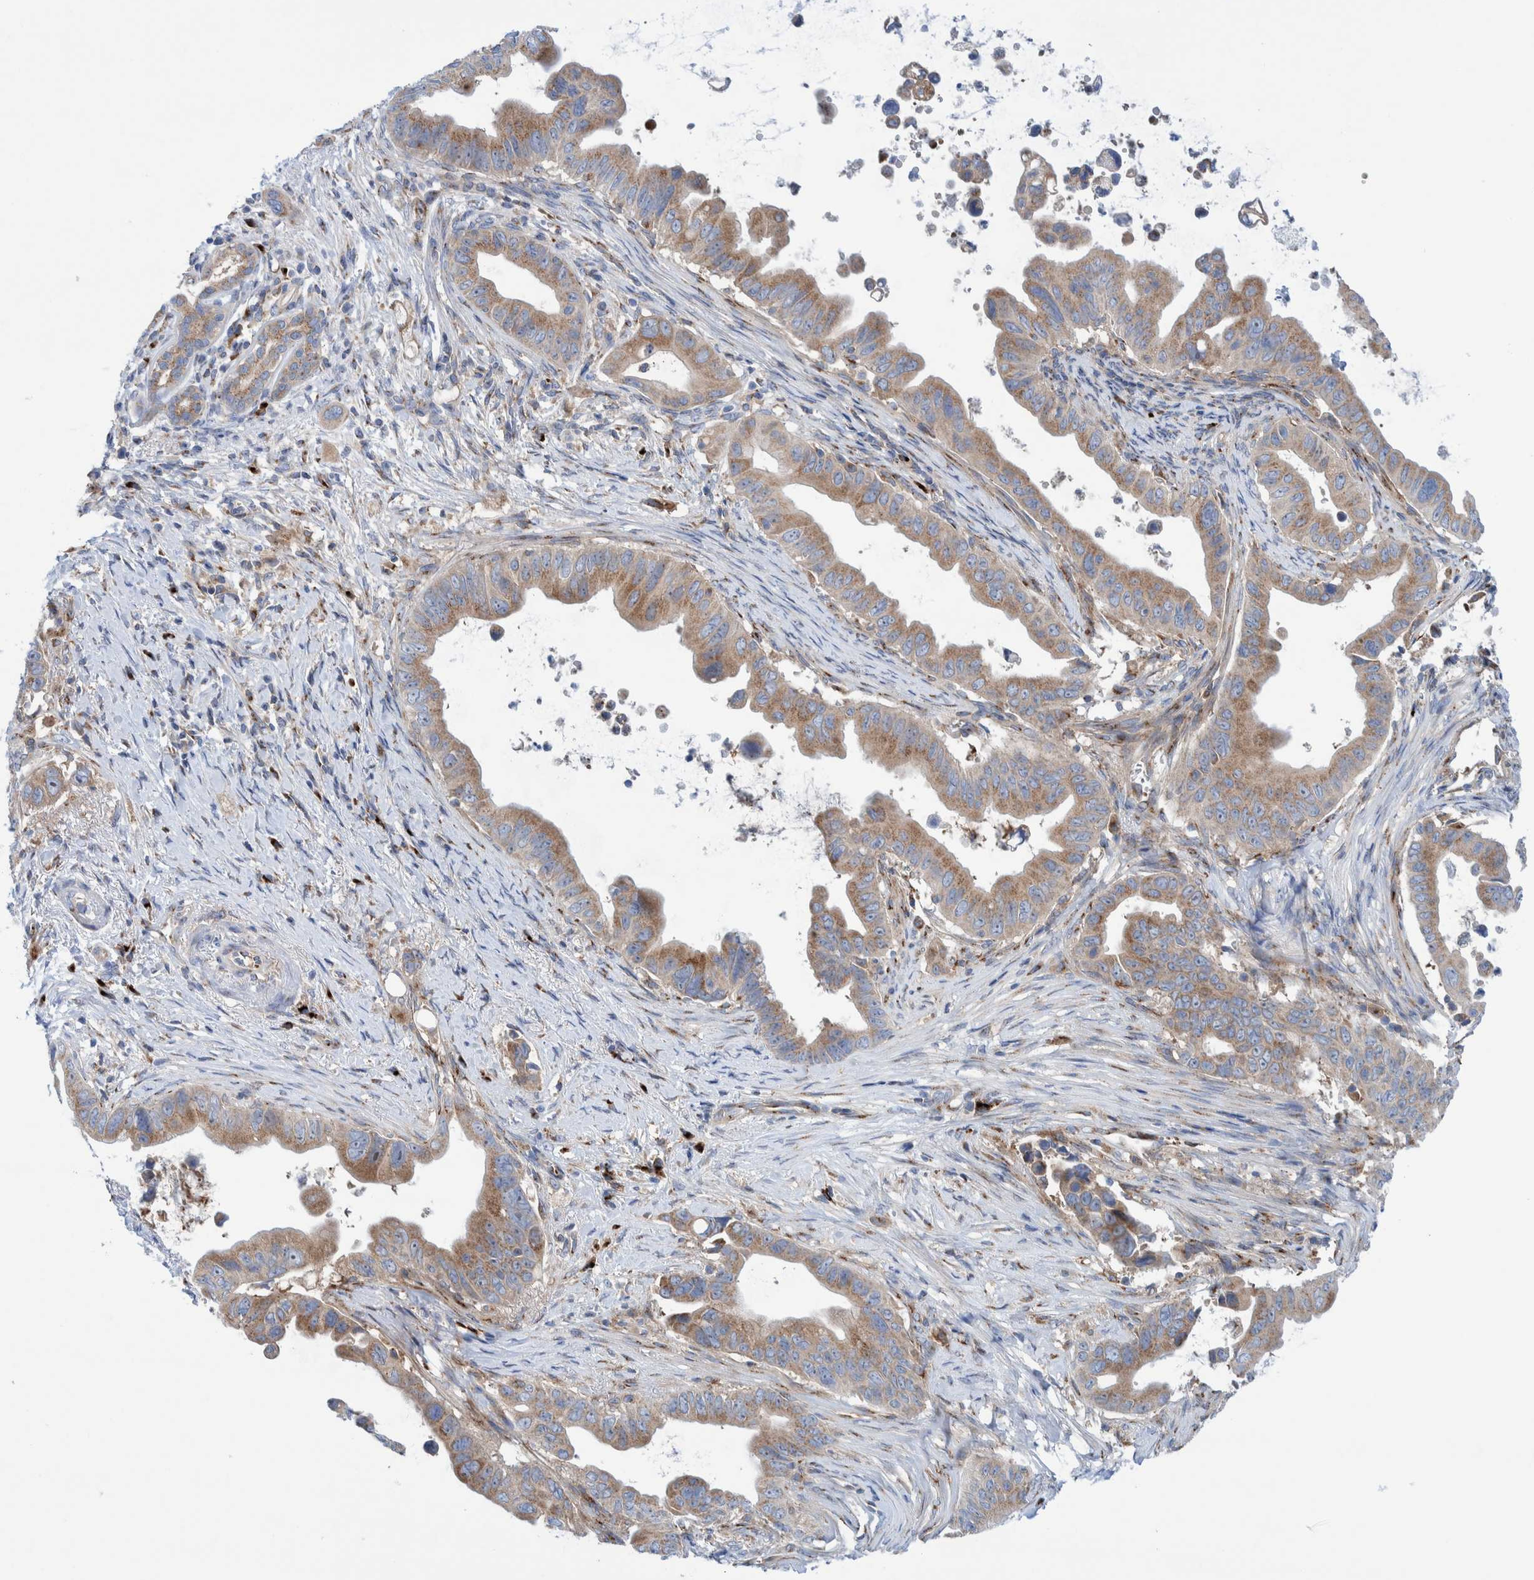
{"staining": {"intensity": "moderate", "quantity": ">75%", "location": "cytoplasmic/membranous"}, "tissue": "pancreatic cancer", "cell_type": "Tumor cells", "image_type": "cancer", "snomed": [{"axis": "morphology", "description": "Adenocarcinoma, NOS"}, {"axis": "topography", "description": "Pancreas"}], "caption": "There is medium levels of moderate cytoplasmic/membranous expression in tumor cells of pancreatic cancer (adenocarcinoma), as demonstrated by immunohistochemical staining (brown color).", "gene": "TRIM58", "patient": {"sex": "female", "age": 72}}